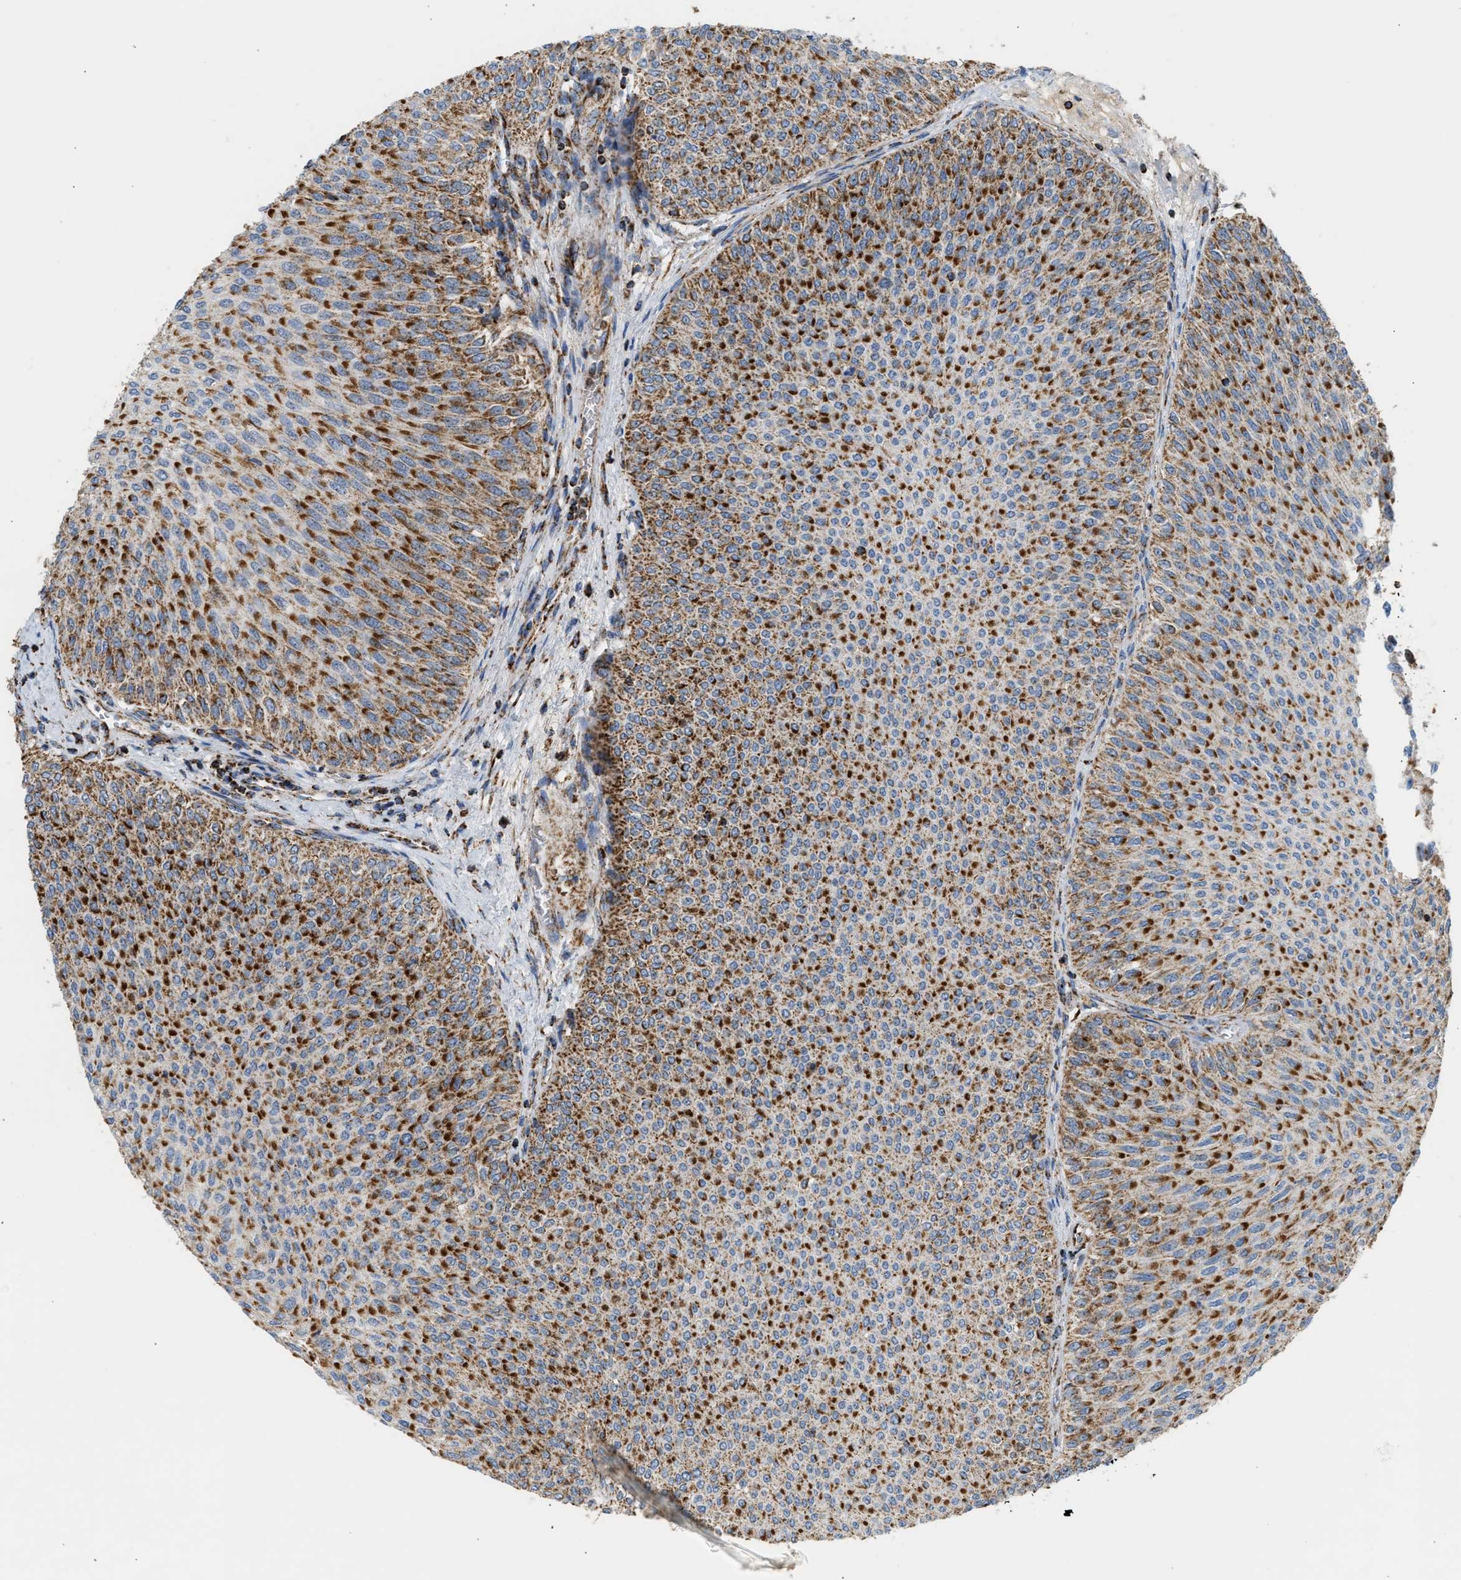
{"staining": {"intensity": "strong", "quantity": ">75%", "location": "cytoplasmic/membranous"}, "tissue": "urothelial cancer", "cell_type": "Tumor cells", "image_type": "cancer", "snomed": [{"axis": "morphology", "description": "Urothelial carcinoma, Low grade"}, {"axis": "topography", "description": "Urinary bladder"}], "caption": "Immunohistochemistry image of neoplastic tissue: human low-grade urothelial carcinoma stained using IHC shows high levels of strong protein expression localized specifically in the cytoplasmic/membranous of tumor cells, appearing as a cytoplasmic/membranous brown color.", "gene": "OGDH", "patient": {"sex": "male", "age": 78}}